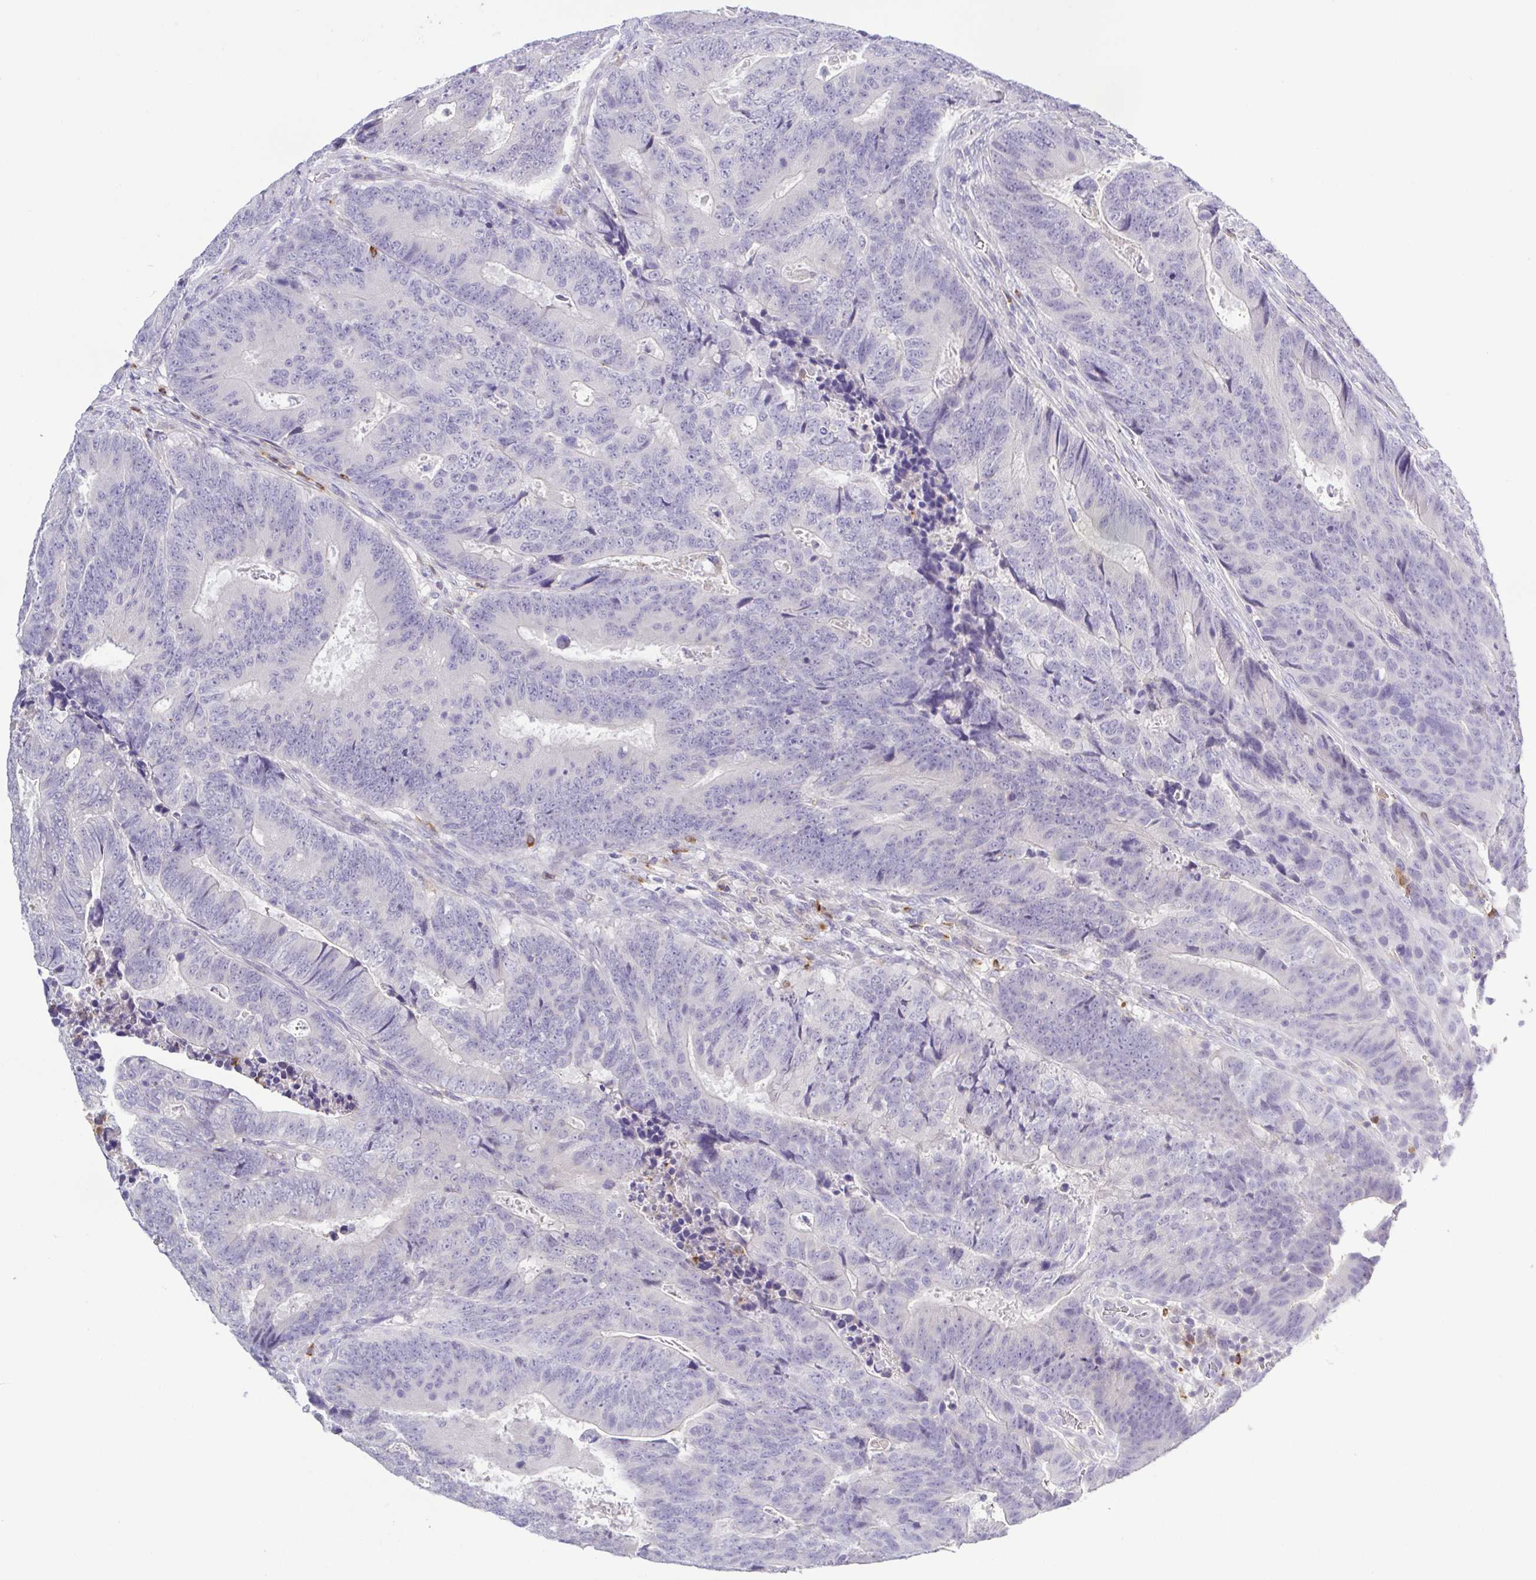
{"staining": {"intensity": "negative", "quantity": "none", "location": "none"}, "tissue": "colorectal cancer", "cell_type": "Tumor cells", "image_type": "cancer", "snomed": [{"axis": "morphology", "description": "Adenocarcinoma, NOS"}, {"axis": "topography", "description": "Colon"}], "caption": "High power microscopy image of an immunohistochemistry (IHC) photomicrograph of colorectal cancer (adenocarcinoma), revealing no significant positivity in tumor cells.", "gene": "PGLYRP1", "patient": {"sex": "female", "age": 48}}